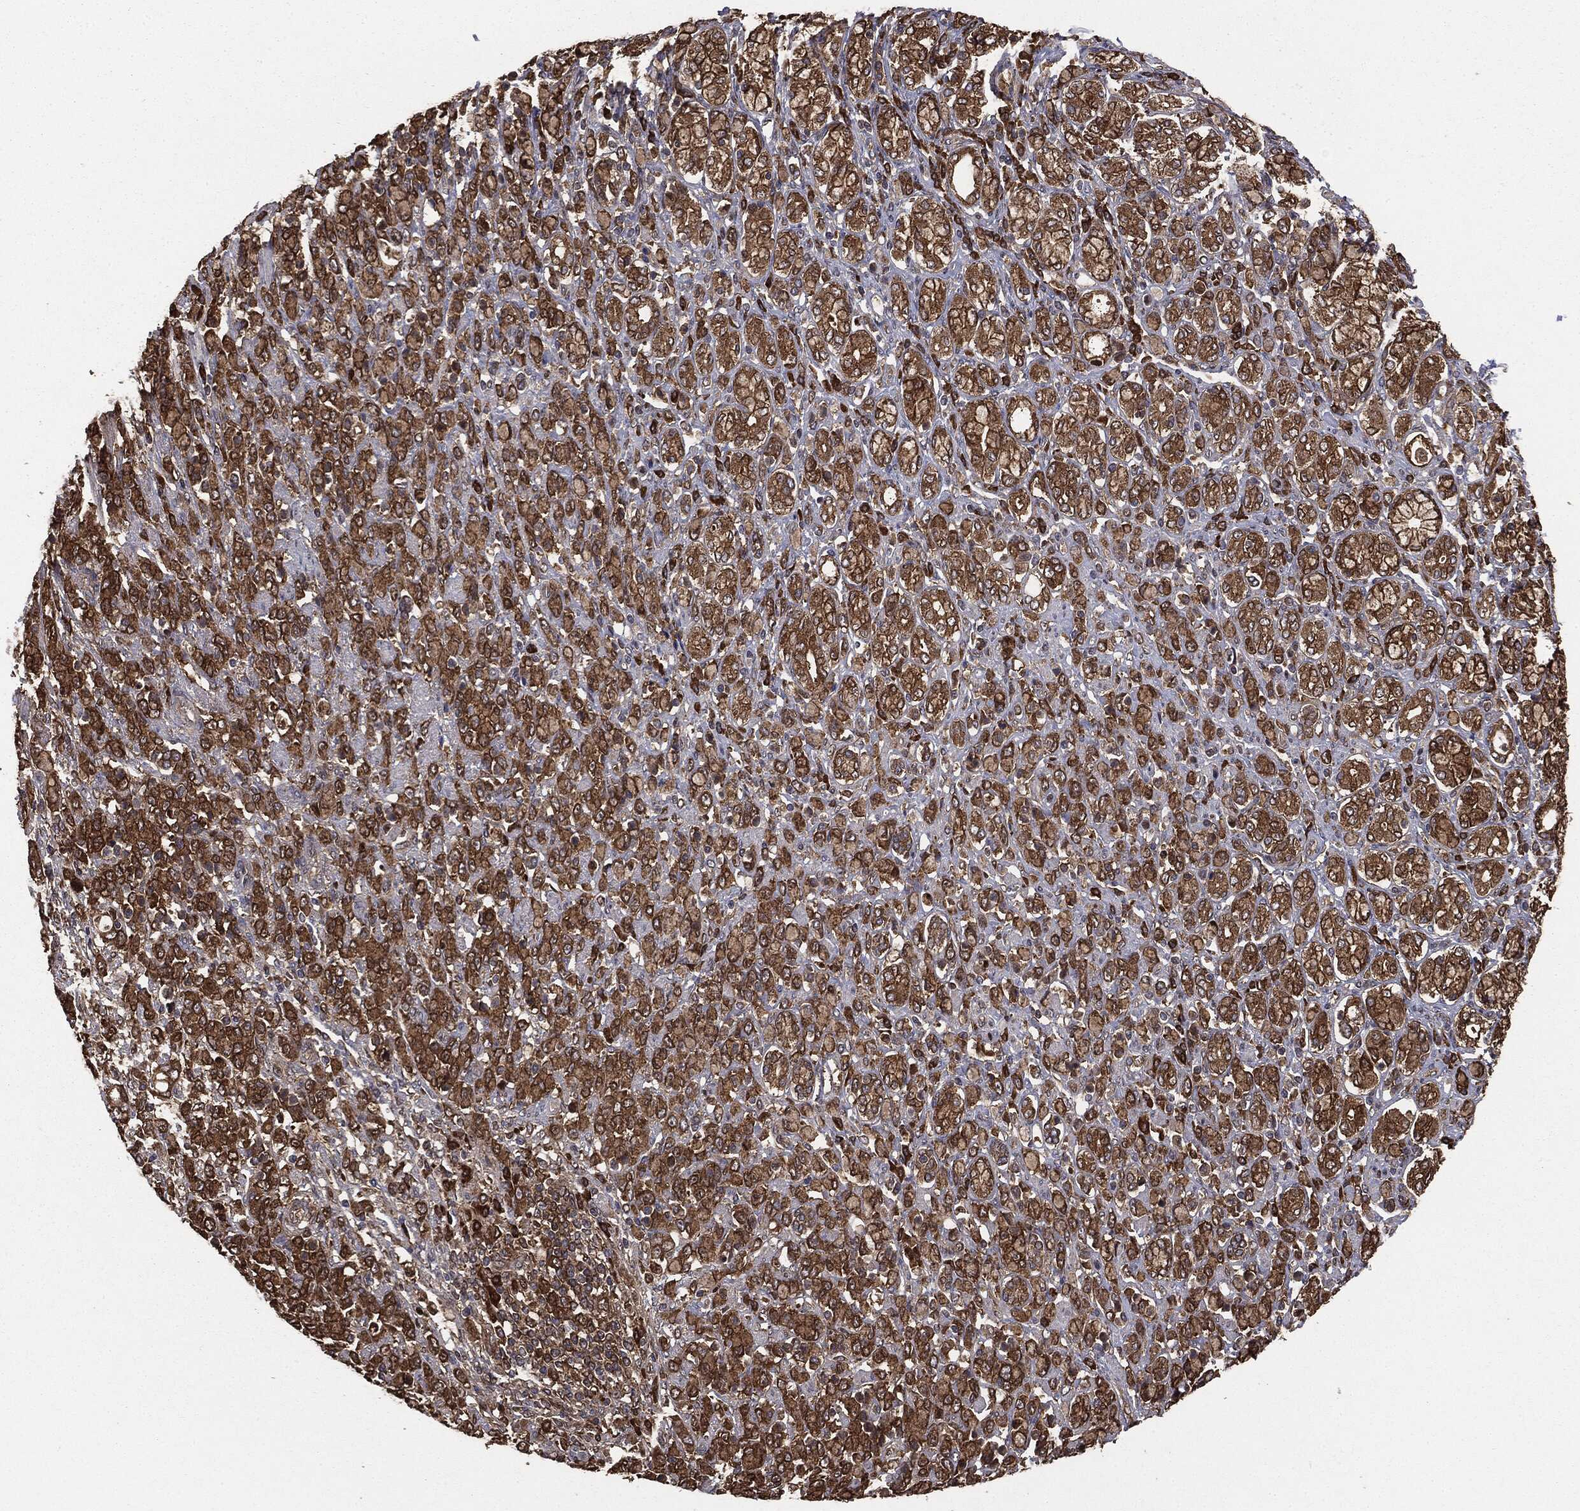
{"staining": {"intensity": "strong", "quantity": ">75%", "location": "cytoplasmic/membranous"}, "tissue": "stomach cancer", "cell_type": "Tumor cells", "image_type": "cancer", "snomed": [{"axis": "morphology", "description": "Normal tissue, NOS"}, {"axis": "morphology", "description": "Adenocarcinoma, NOS"}, {"axis": "topography", "description": "Stomach"}], "caption": "The image reveals staining of stomach cancer (adenocarcinoma), revealing strong cytoplasmic/membranous protein positivity (brown color) within tumor cells.", "gene": "NME1", "patient": {"sex": "female", "age": 79}}